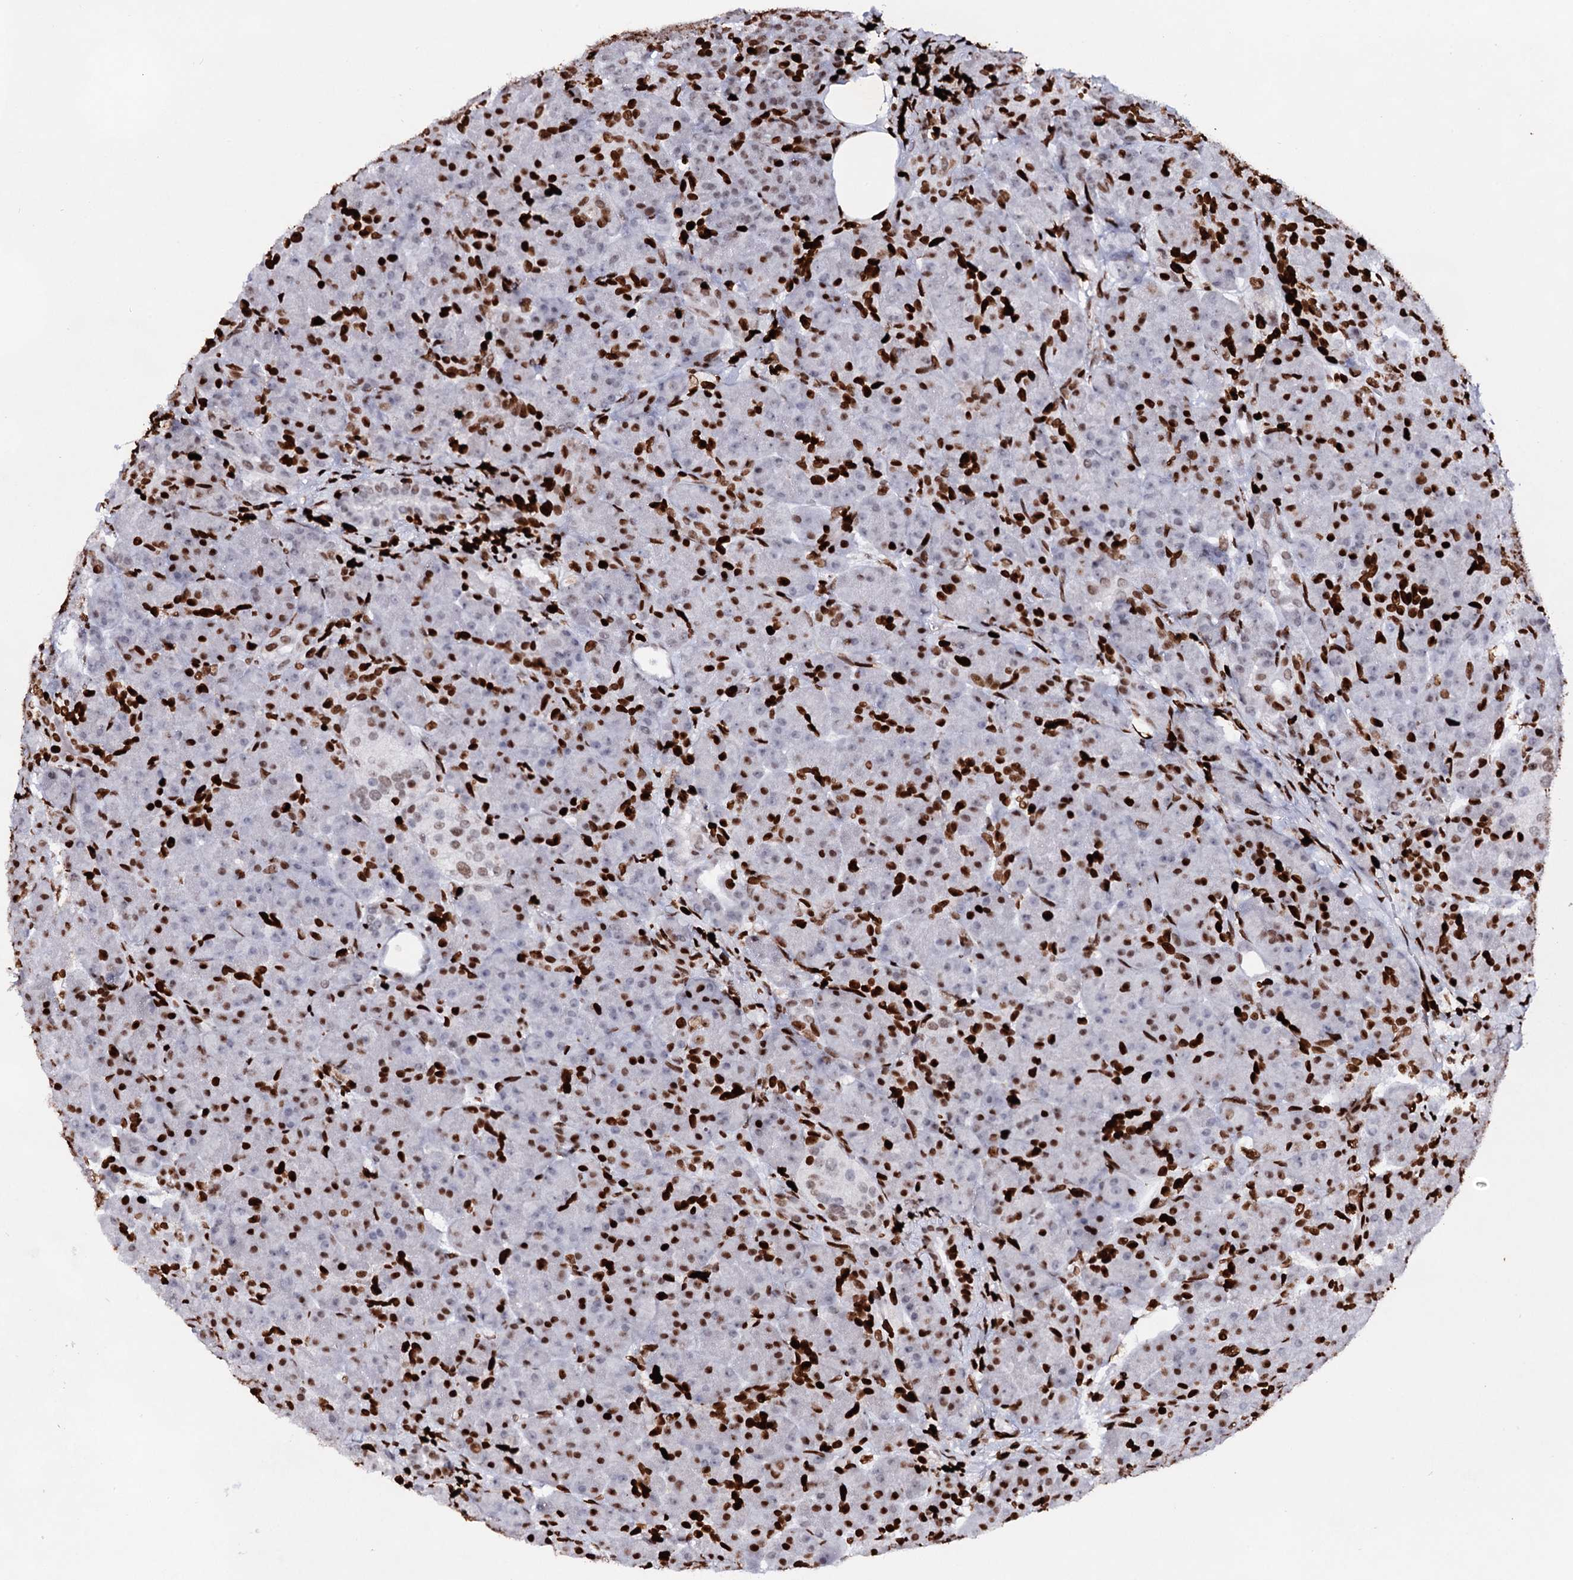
{"staining": {"intensity": "strong", "quantity": "<25%", "location": "nuclear"}, "tissue": "pancreas", "cell_type": "Exocrine glandular cells", "image_type": "normal", "snomed": [{"axis": "morphology", "description": "Normal tissue, NOS"}, {"axis": "topography", "description": "Pancreas"}], "caption": "IHC micrograph of benign human pancreas stained for a protein (brown), which demonstrates medium levels of strong nuclear expression in approximately <25% of exocrine glandular cells.", "gene": "HMGB2", "patient": {"sex": "male", "age": 63}}